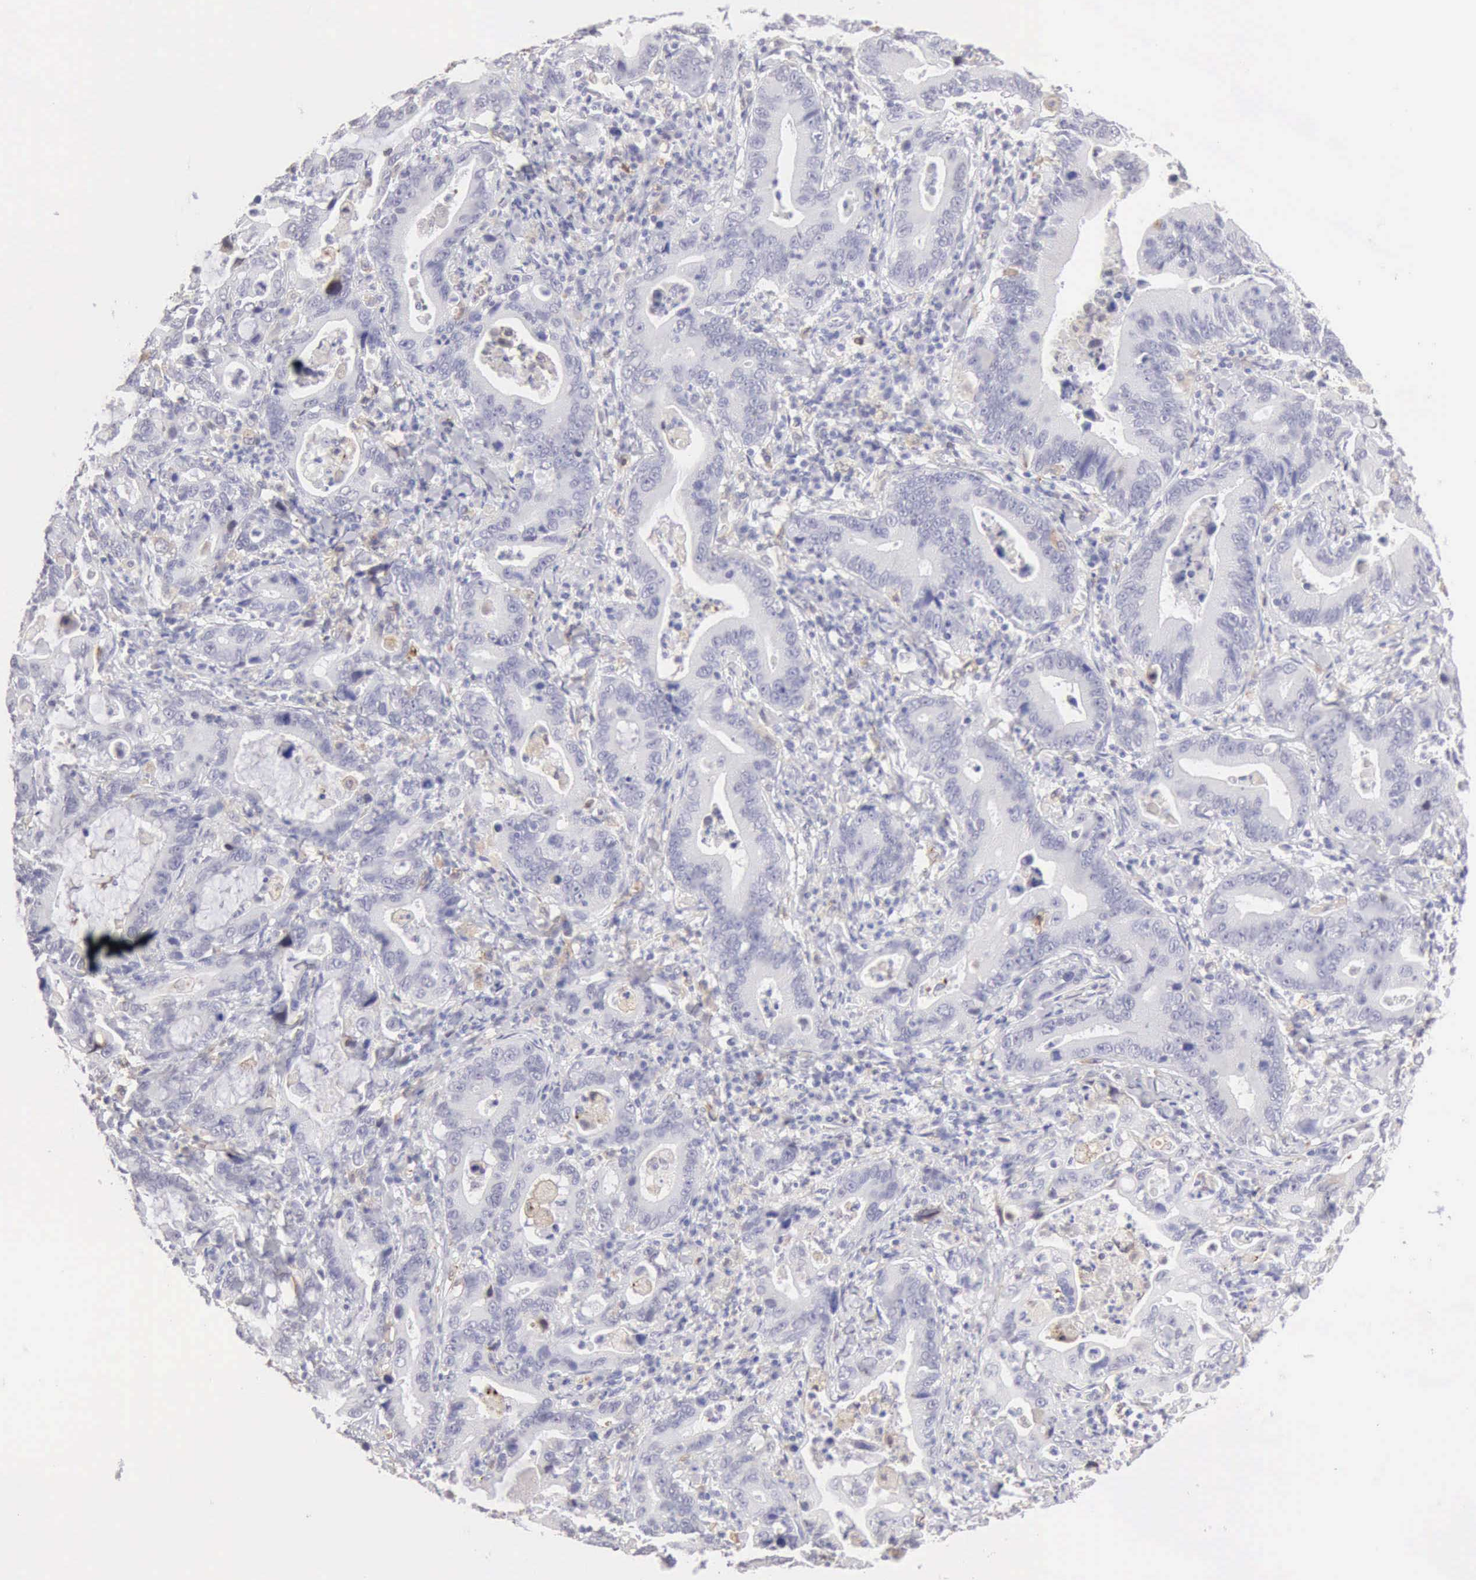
{"staining": {"intensity": "negative", "quantity": "none", "location": "none"}, "tissue": "stomach cancer", "cell_type": "Tumor cells", "image_type": "cancer", "snomed": [{"axis": "morphology", "description": "Adenocarcinoma, NOS"}, {"axis": "topography", "description": "Stomach, upper"}], "caption": "Tumor cells show no significant positivity in adenocarcinoma (stomach).", "gene": "RNASE1", "patient": {"sex": "male", "age": 63}}